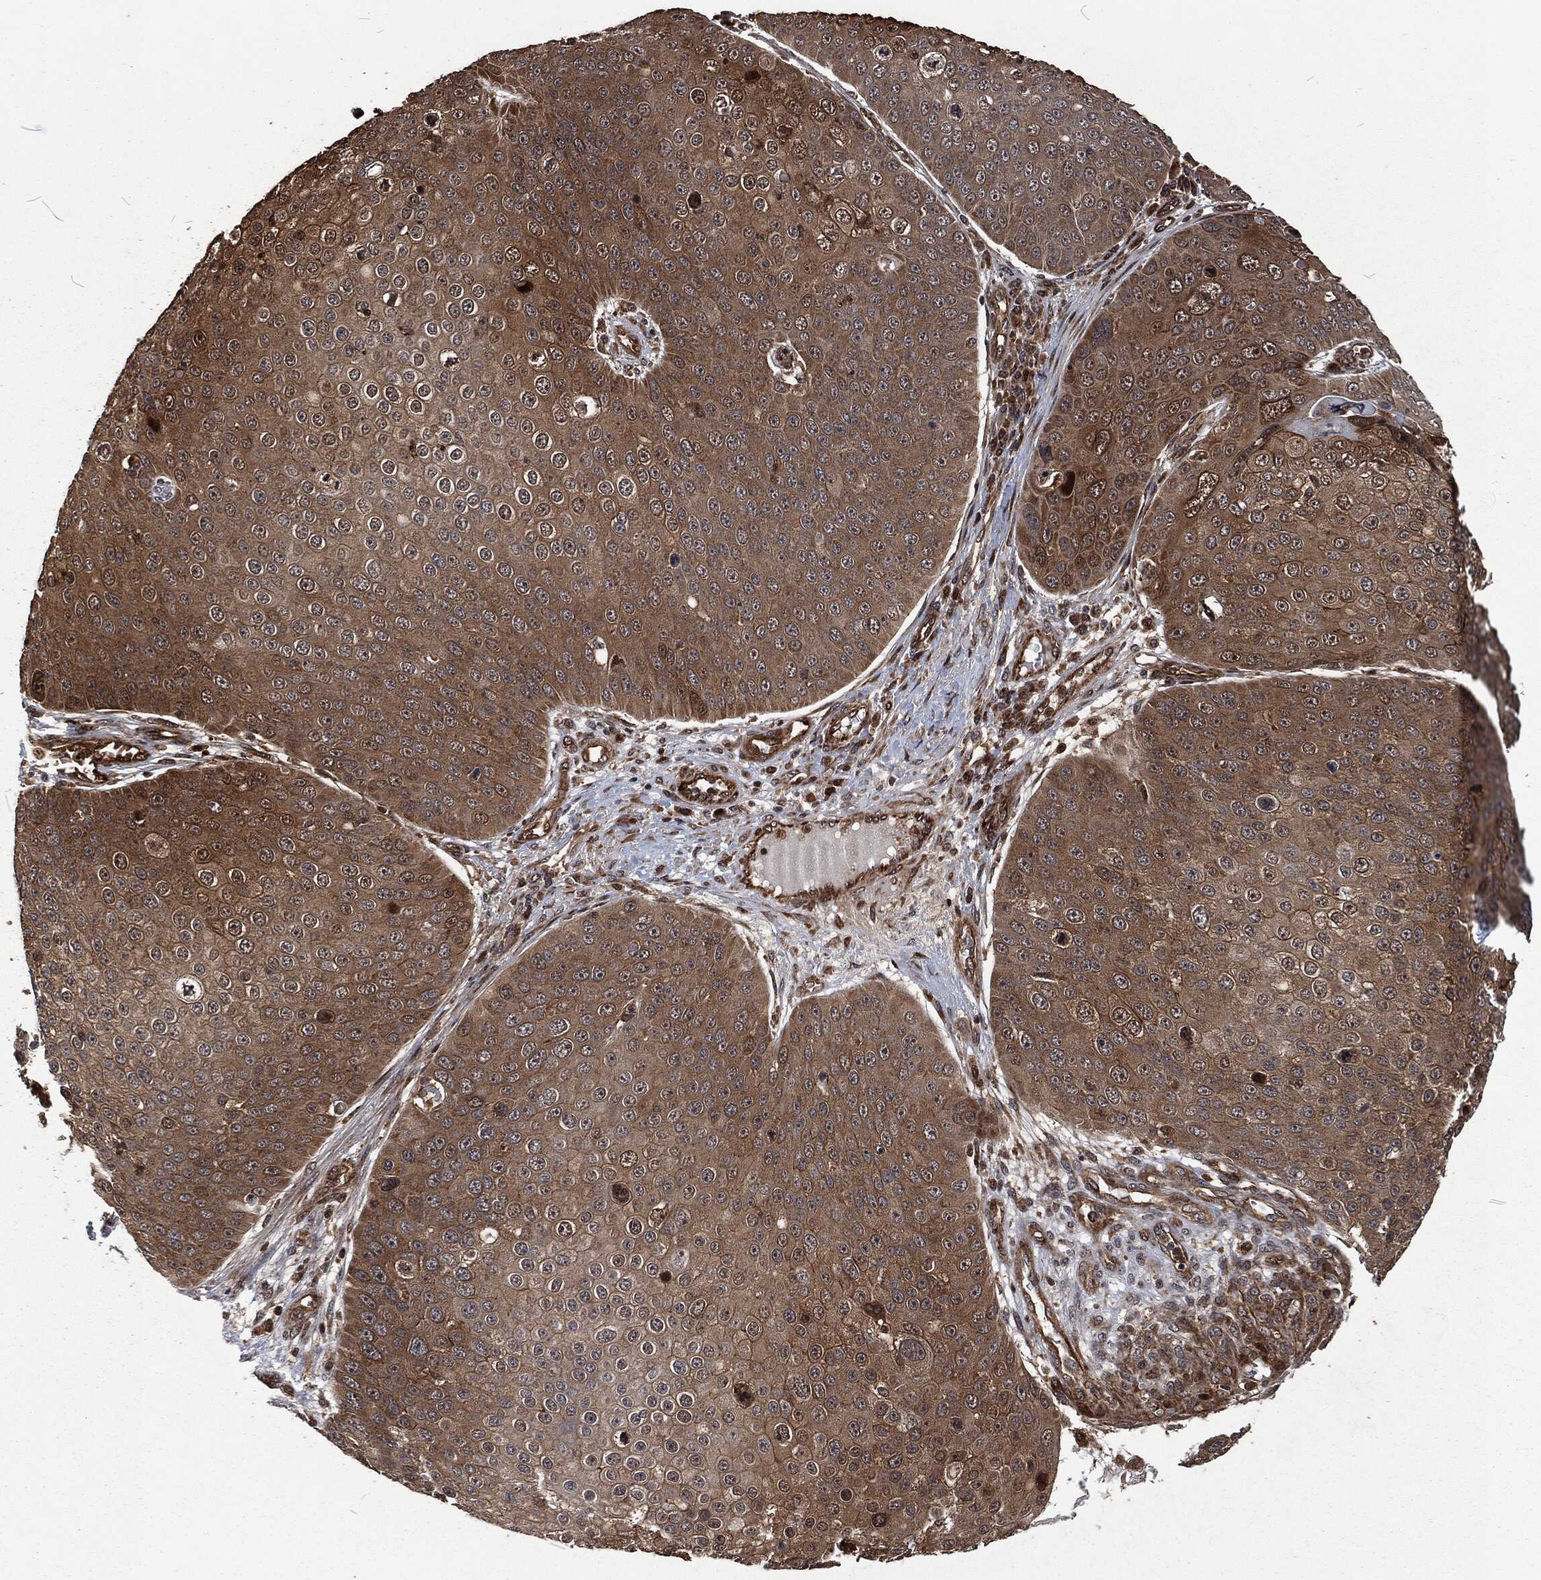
{"staining": {"intensity": "moderate", "quantity": "<25%", "location": "cytoplasmic/membranous"}, "tissue": "skin cancer", "cell_type": "Tumor cells", "image_type": "cancer", "snomed": [{"axis": "morphology", "description": "Squamous cell carcinoma, NOS"}, {"axis": "topography", "description": "Skin"}], "caption": "Skin squamous cell carcinoma stained with a brown dye displays moderate cytoplasmic/membranous positive positivity in about <25% of tumor cells.", "gene": "CMPK2", "patient": {"sex": "male", "age": 71}}